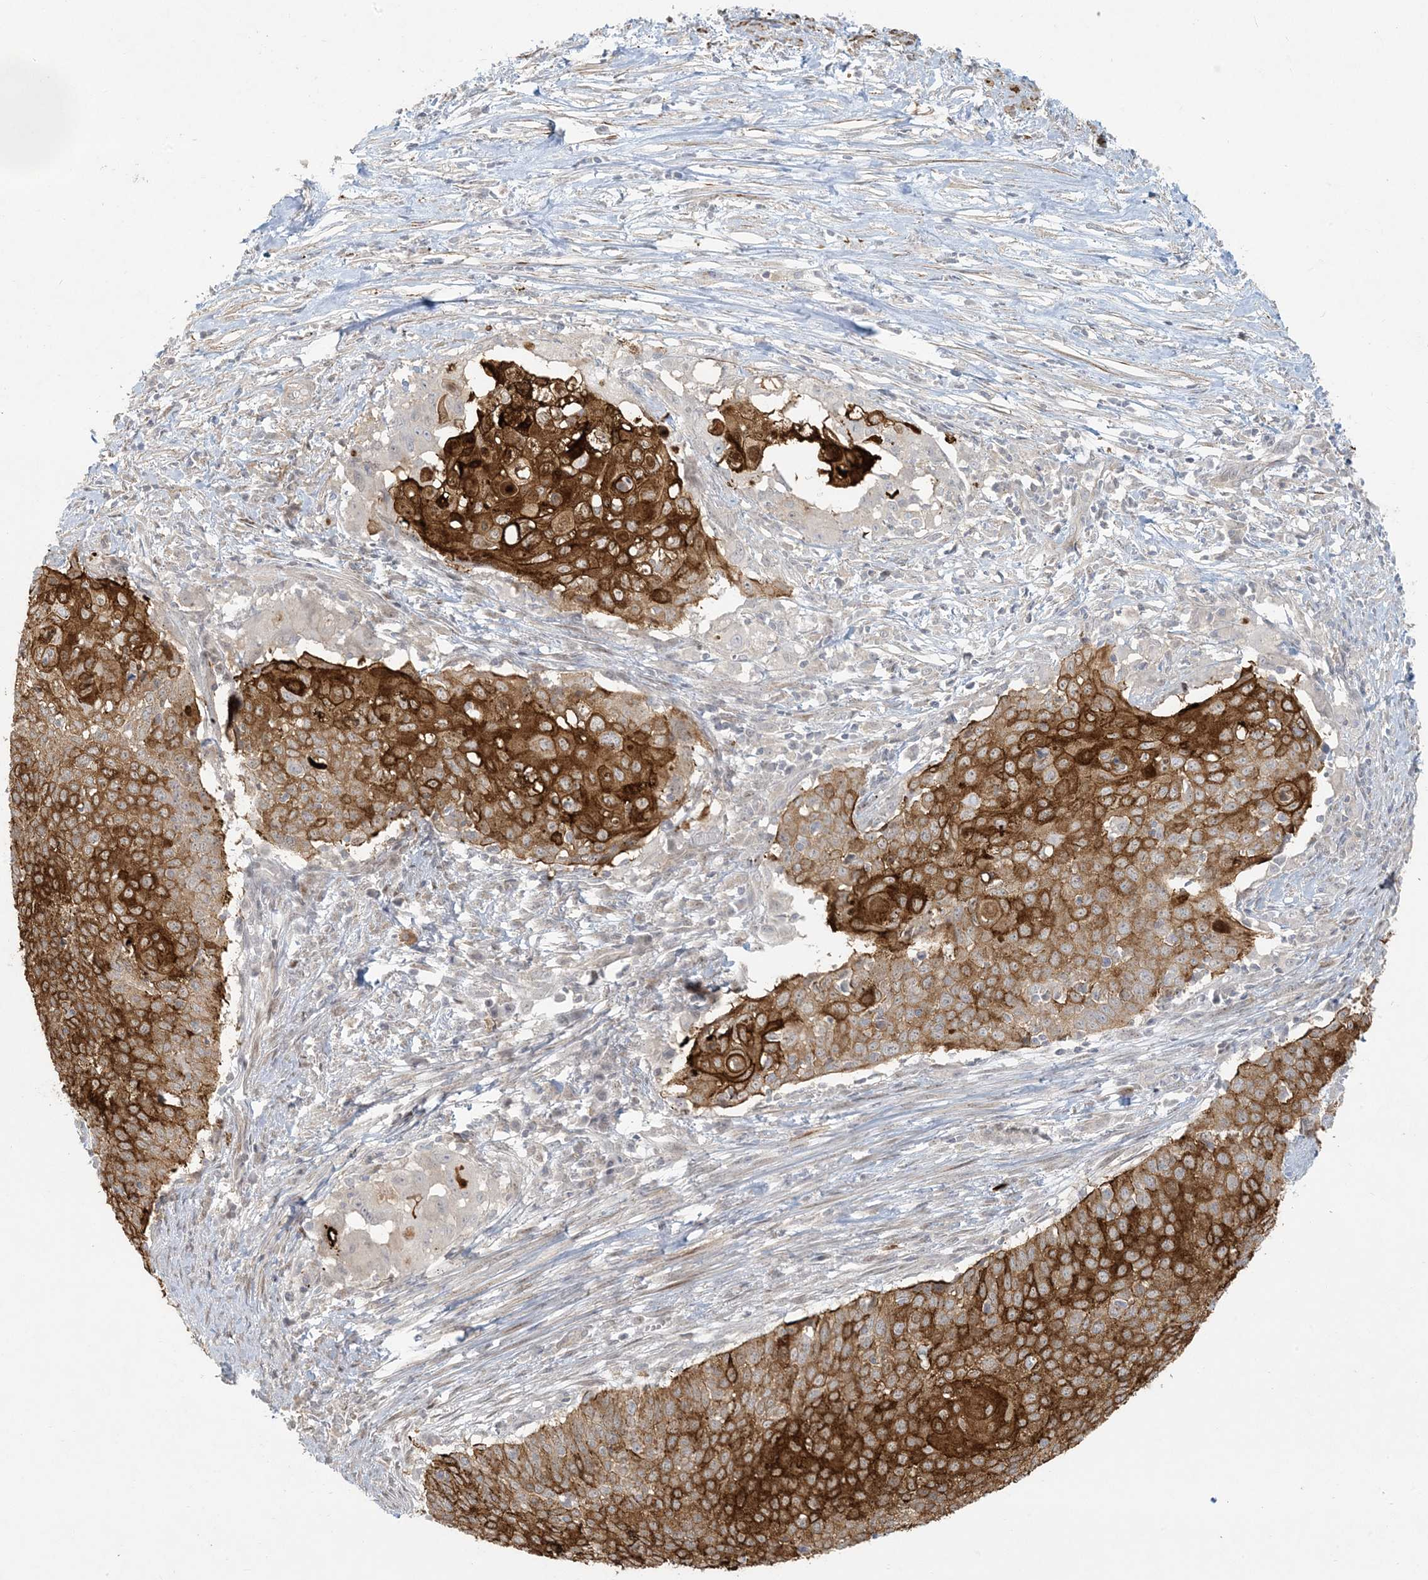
{"staining": {"intensity": "strong", "quantity": ">75%", "location": "cytoplasmic/membranous"}, "tissue": "cervical cancer", "cell_type": "Tumor cells", "image_type": "cancer", "snomed": [{"axis": "morphology", "description": "Squamous cell carcinoma, NOS"}, {"axis": "topography", "description": "Cervix"}], "caption": "Strong cytoplasmic/membranous positivity for a protein is identified in about >75% of tumor cells of cervical squamous cell carcinoma using IHC.", "gene": "BCORL1", "patient": {"sex": "female", "age": 39}}